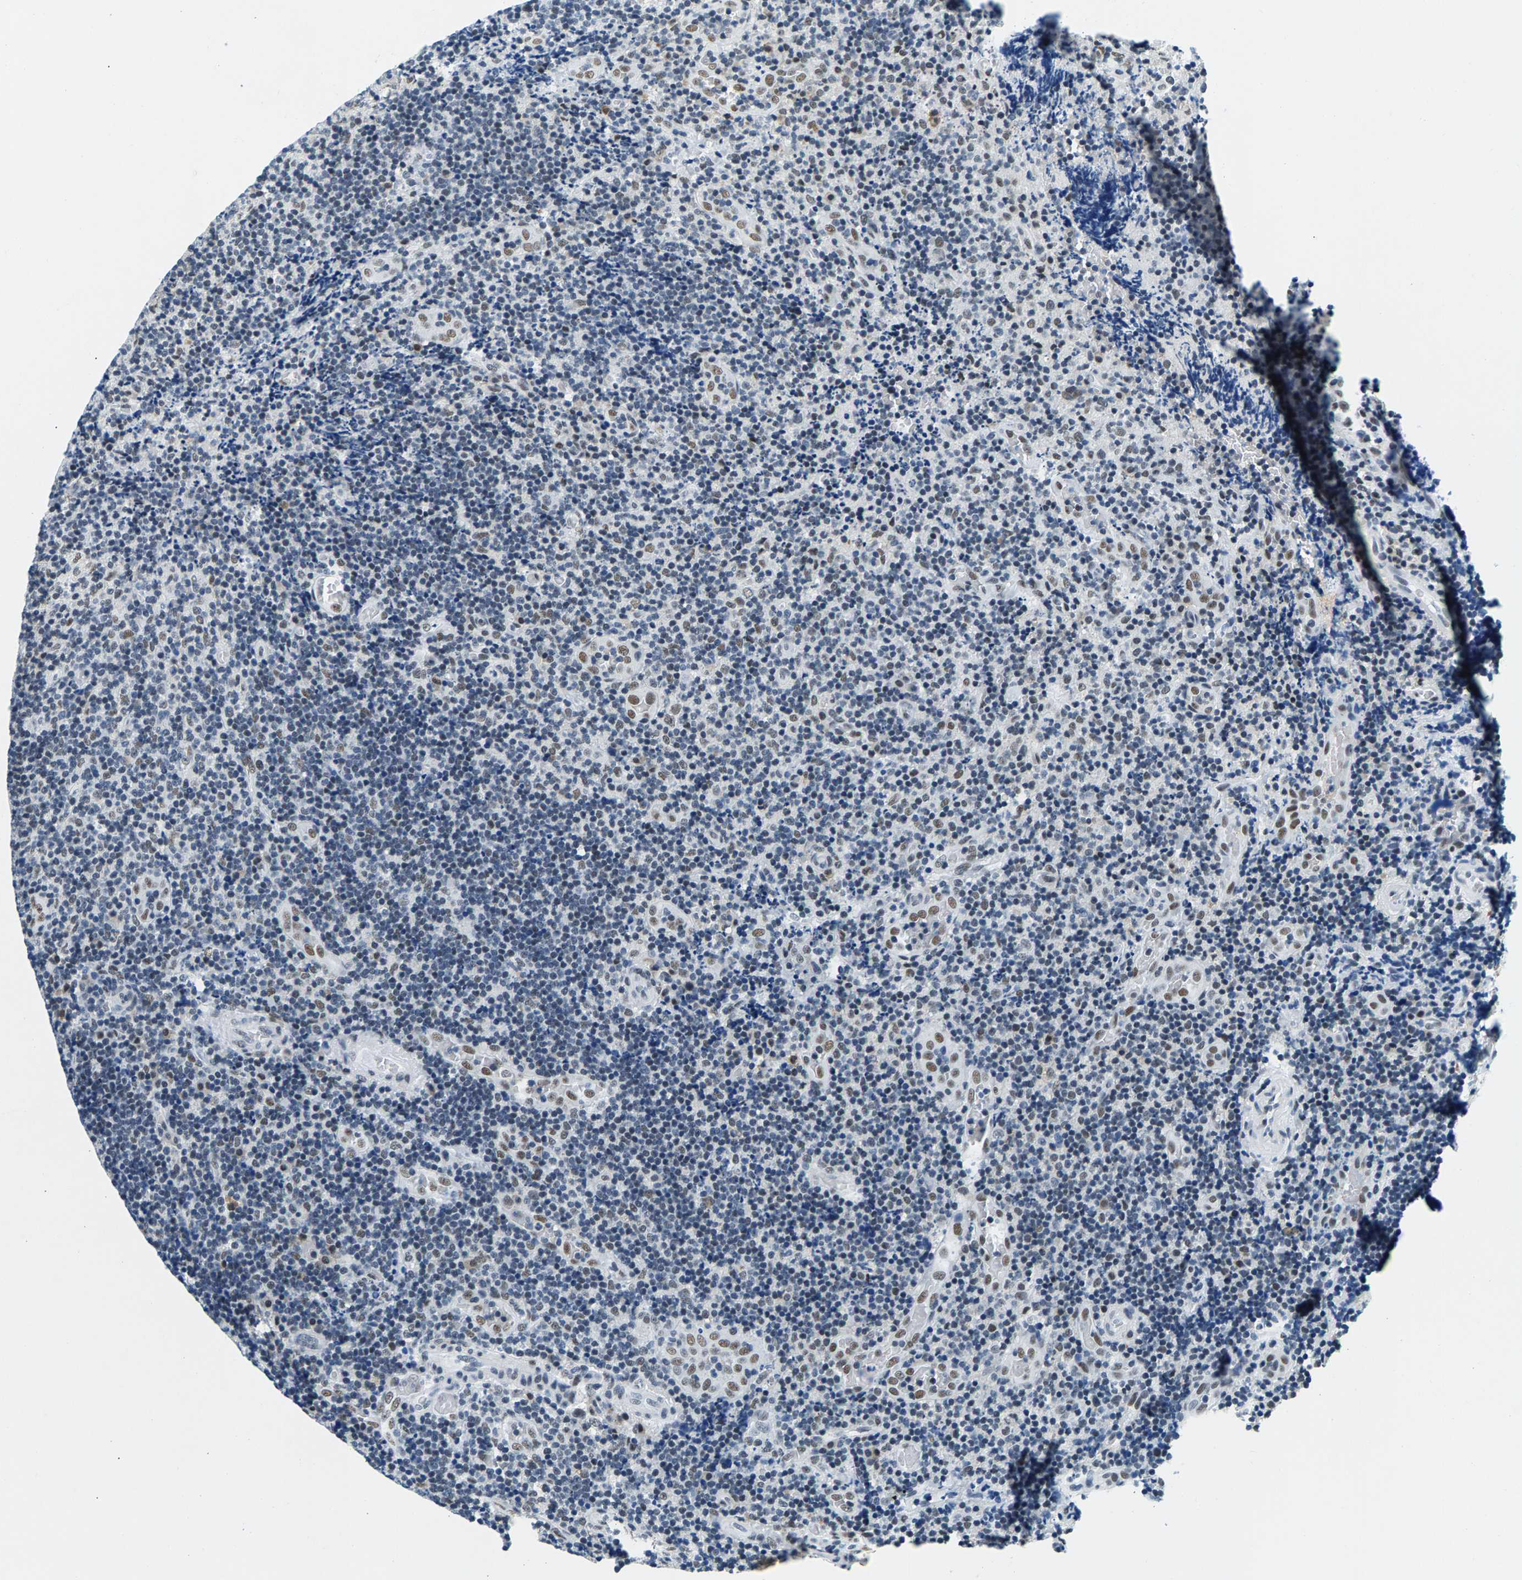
{"staining": {"intensity": "negative", "quantity": "none", "location": "none"}, "tissue": "lymphoma", "cell_type": "Tumor cells", "image_type": "cancer", "snomed": [{"axis": "morphology", "description": "Malignant lymphoma, non-Hodgkin's type, High grade"}, {"axis": "topography", "description": "Tonsil"}], "caption": "IHC photomicrograph of neoplastic tissue: high-grade malignant lymphoma, non-Hodgkin's type stained with DAB demonstrates no significant protein staining in tumor cells.", "gene": "ATF2", "patient": {"sex": "female", "age": 36}}